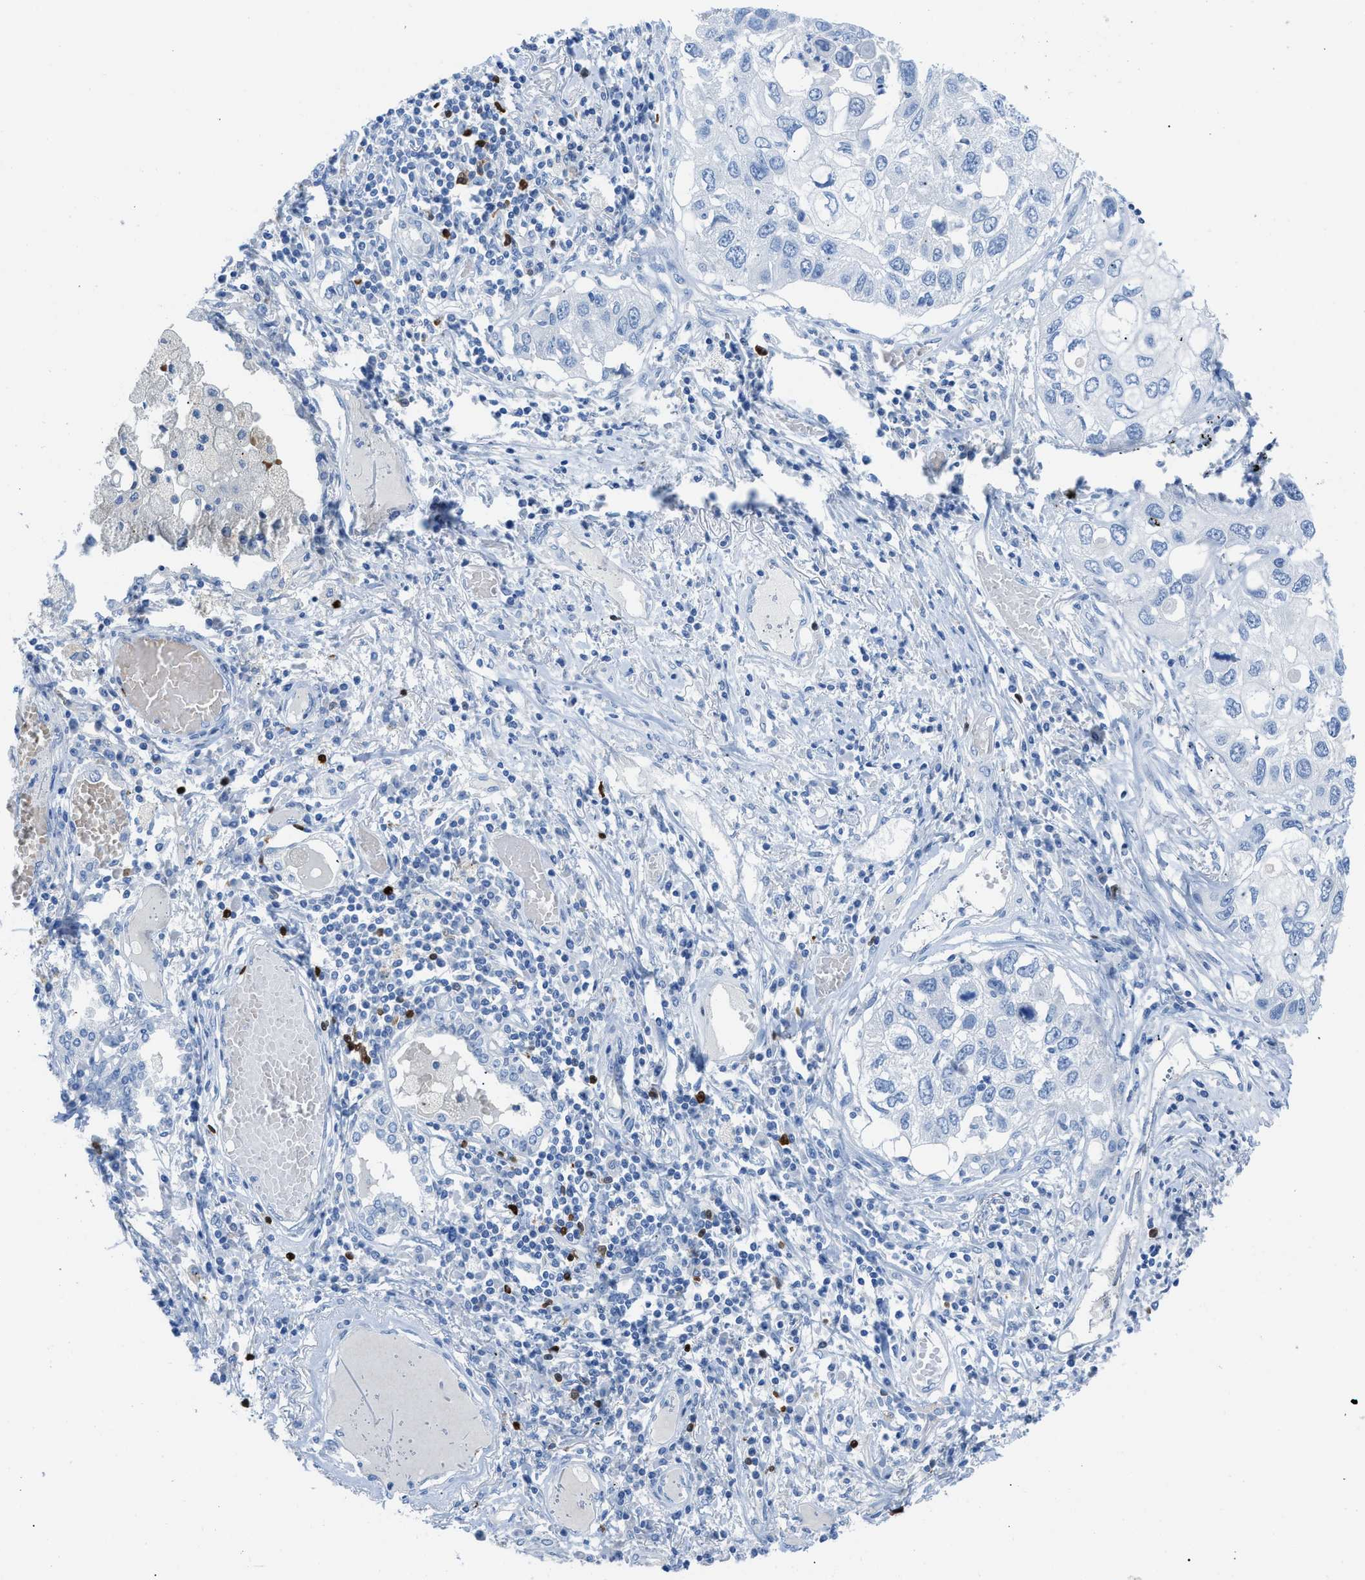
{"staining": {"intensity": "negative", "quantity": "none", "location": "none"}, "tissue": "lung cancer", "cell_type": "Tumor cells", "image_type": "cancer", "snomed": [{"axis": "morphology", "description": "Squamous cell carcinoma, NOS"}, {"axis": "topography", "description": "Lung"}], "caption": "Protein analysis of squamous cell carcinoma (lung) displays no significant positivity in tumor cells.", "gene": "TCL1A", "patient": {"sex": "male", "age": 71}}